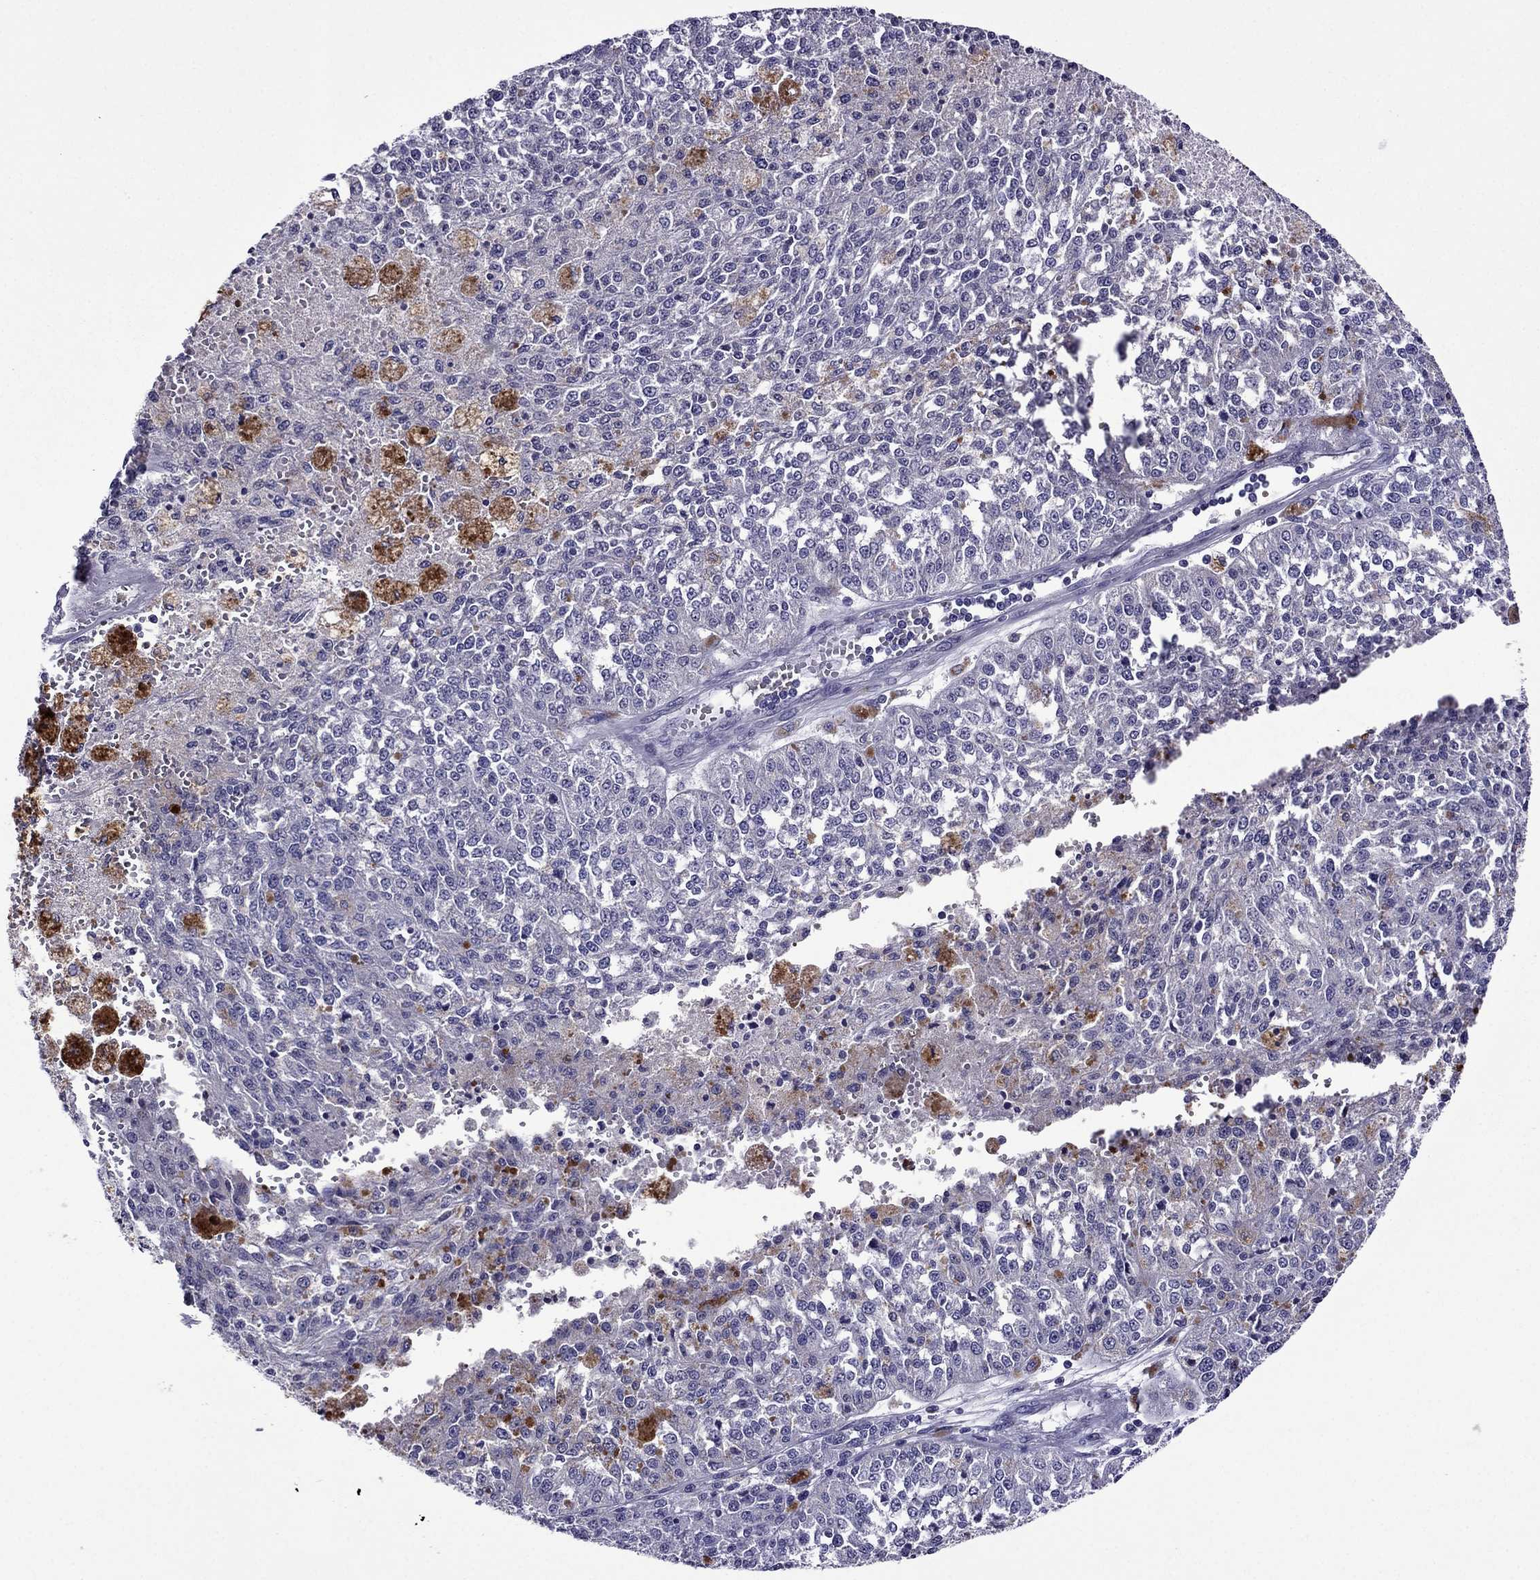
{"staining": {"intensity": "negative", "quantity": "none", "location": "none"}, "tissue": "melanoma", "cell_type": "Tumor cells", "image_type": "cancer", "snomed": [{"axis": "morphology", "description": "Malignant melanoma, Metastatic site"}, {"axis": "topography", "description": "Lymph node"}], "caption": "Malignant melanoma (metastatic site) was stained to show a protein in brown. There is no significant expression in tumor cells.", "gene": "SPTBN4", "patient": {"sex": "female", "age": 64}}